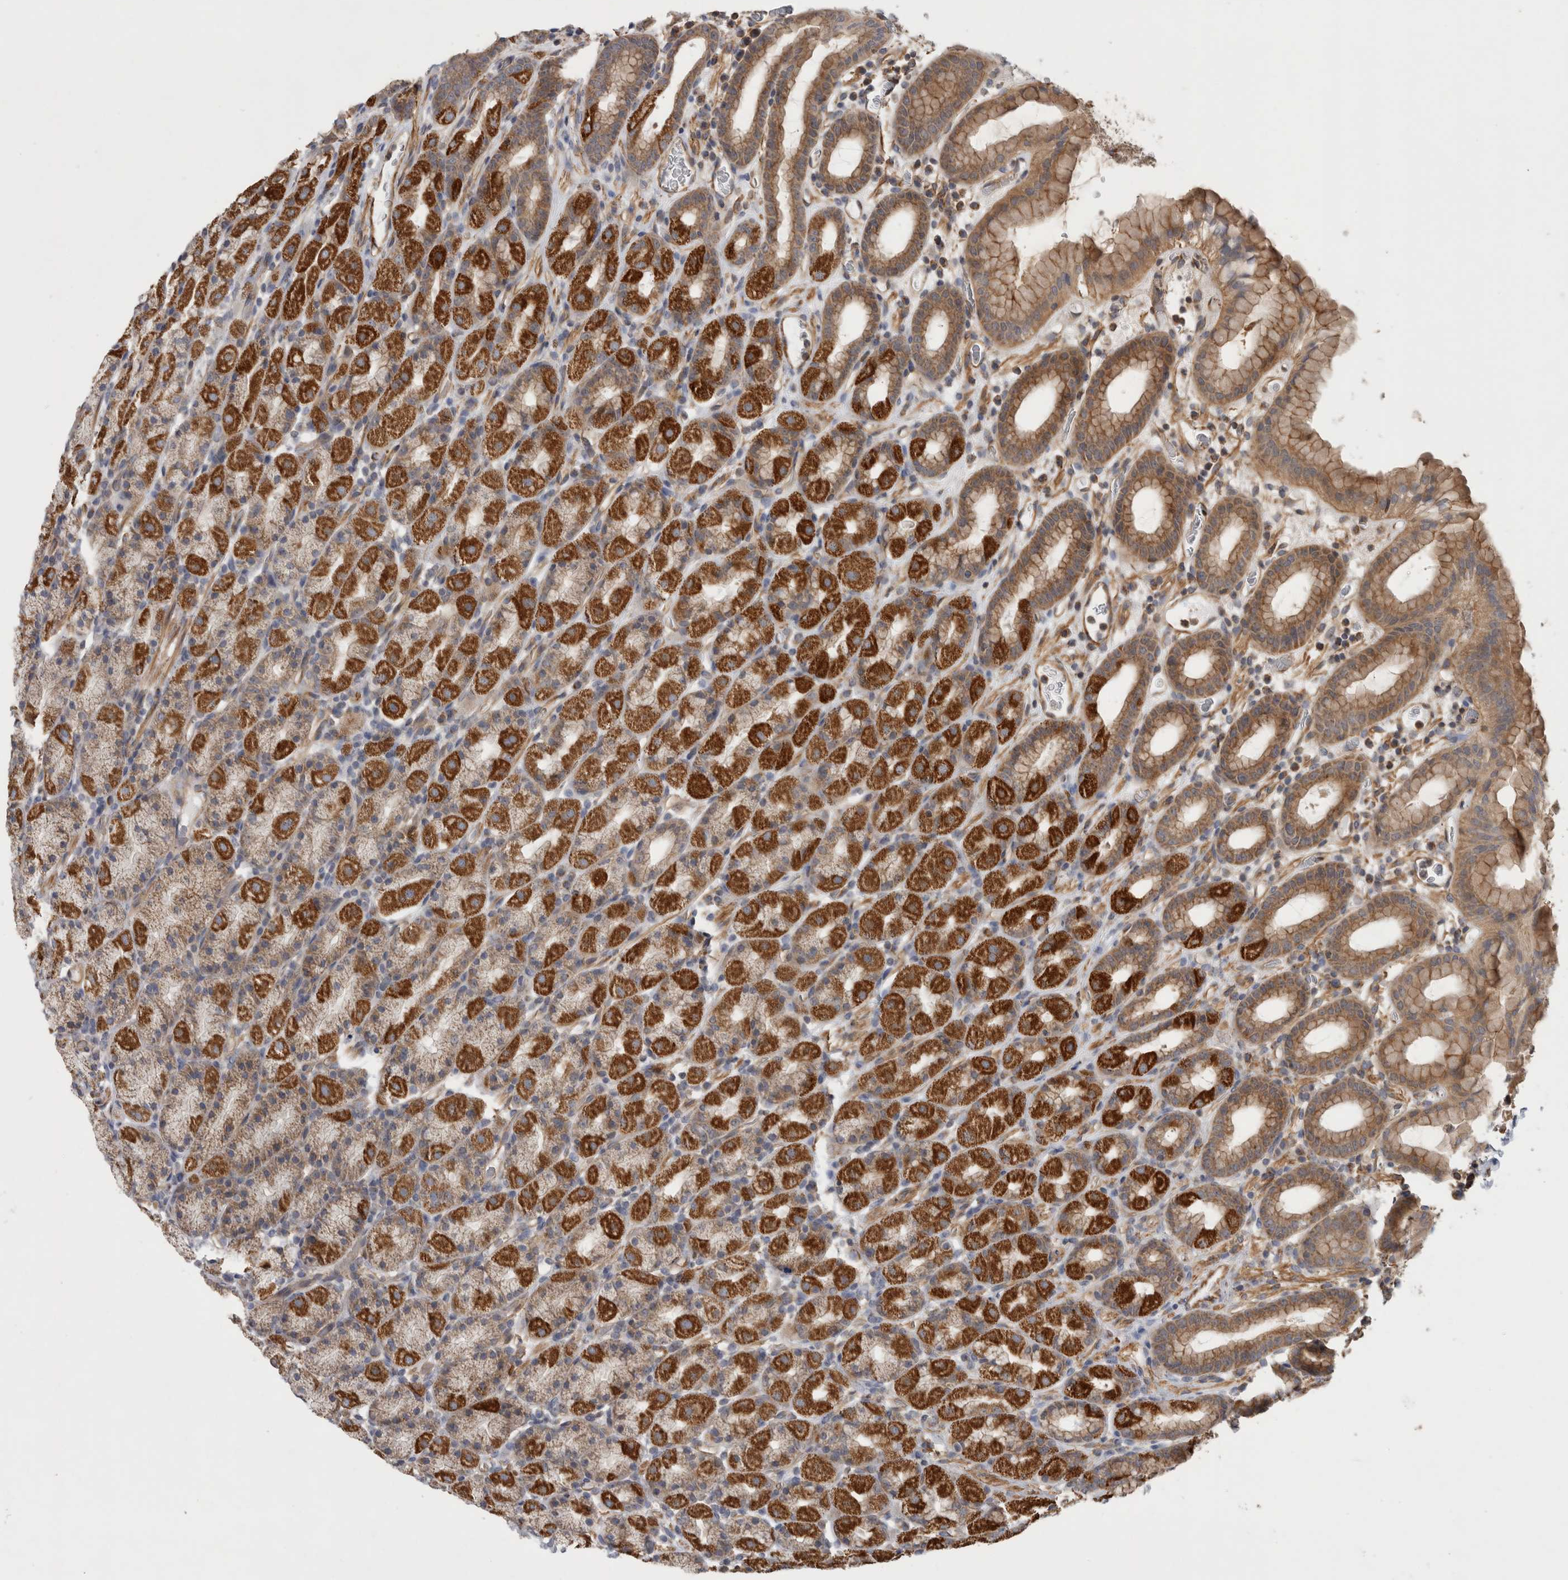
{"staining": {"intensity": "strong", "quantity": ">75%", "location": "cytoplasmic/membranous"}, "tissue": "stomach", "cell_type": "Glandular cells", "image_type": "normal", "snomed": [{"axis": "morphology", "description": "Normal tissue, NOS"}, {"axis": "topography", "description": "Stomach, upper"}], "caption": "A histopathology image showing strong cytoplasmic/membranous positivity in approximately >75% of glandular cells in normal stomach, as visualized by brown immunohistochemical staining.", "gene": "SFXN2", "patient": {"sex": "male", "age": 68}}